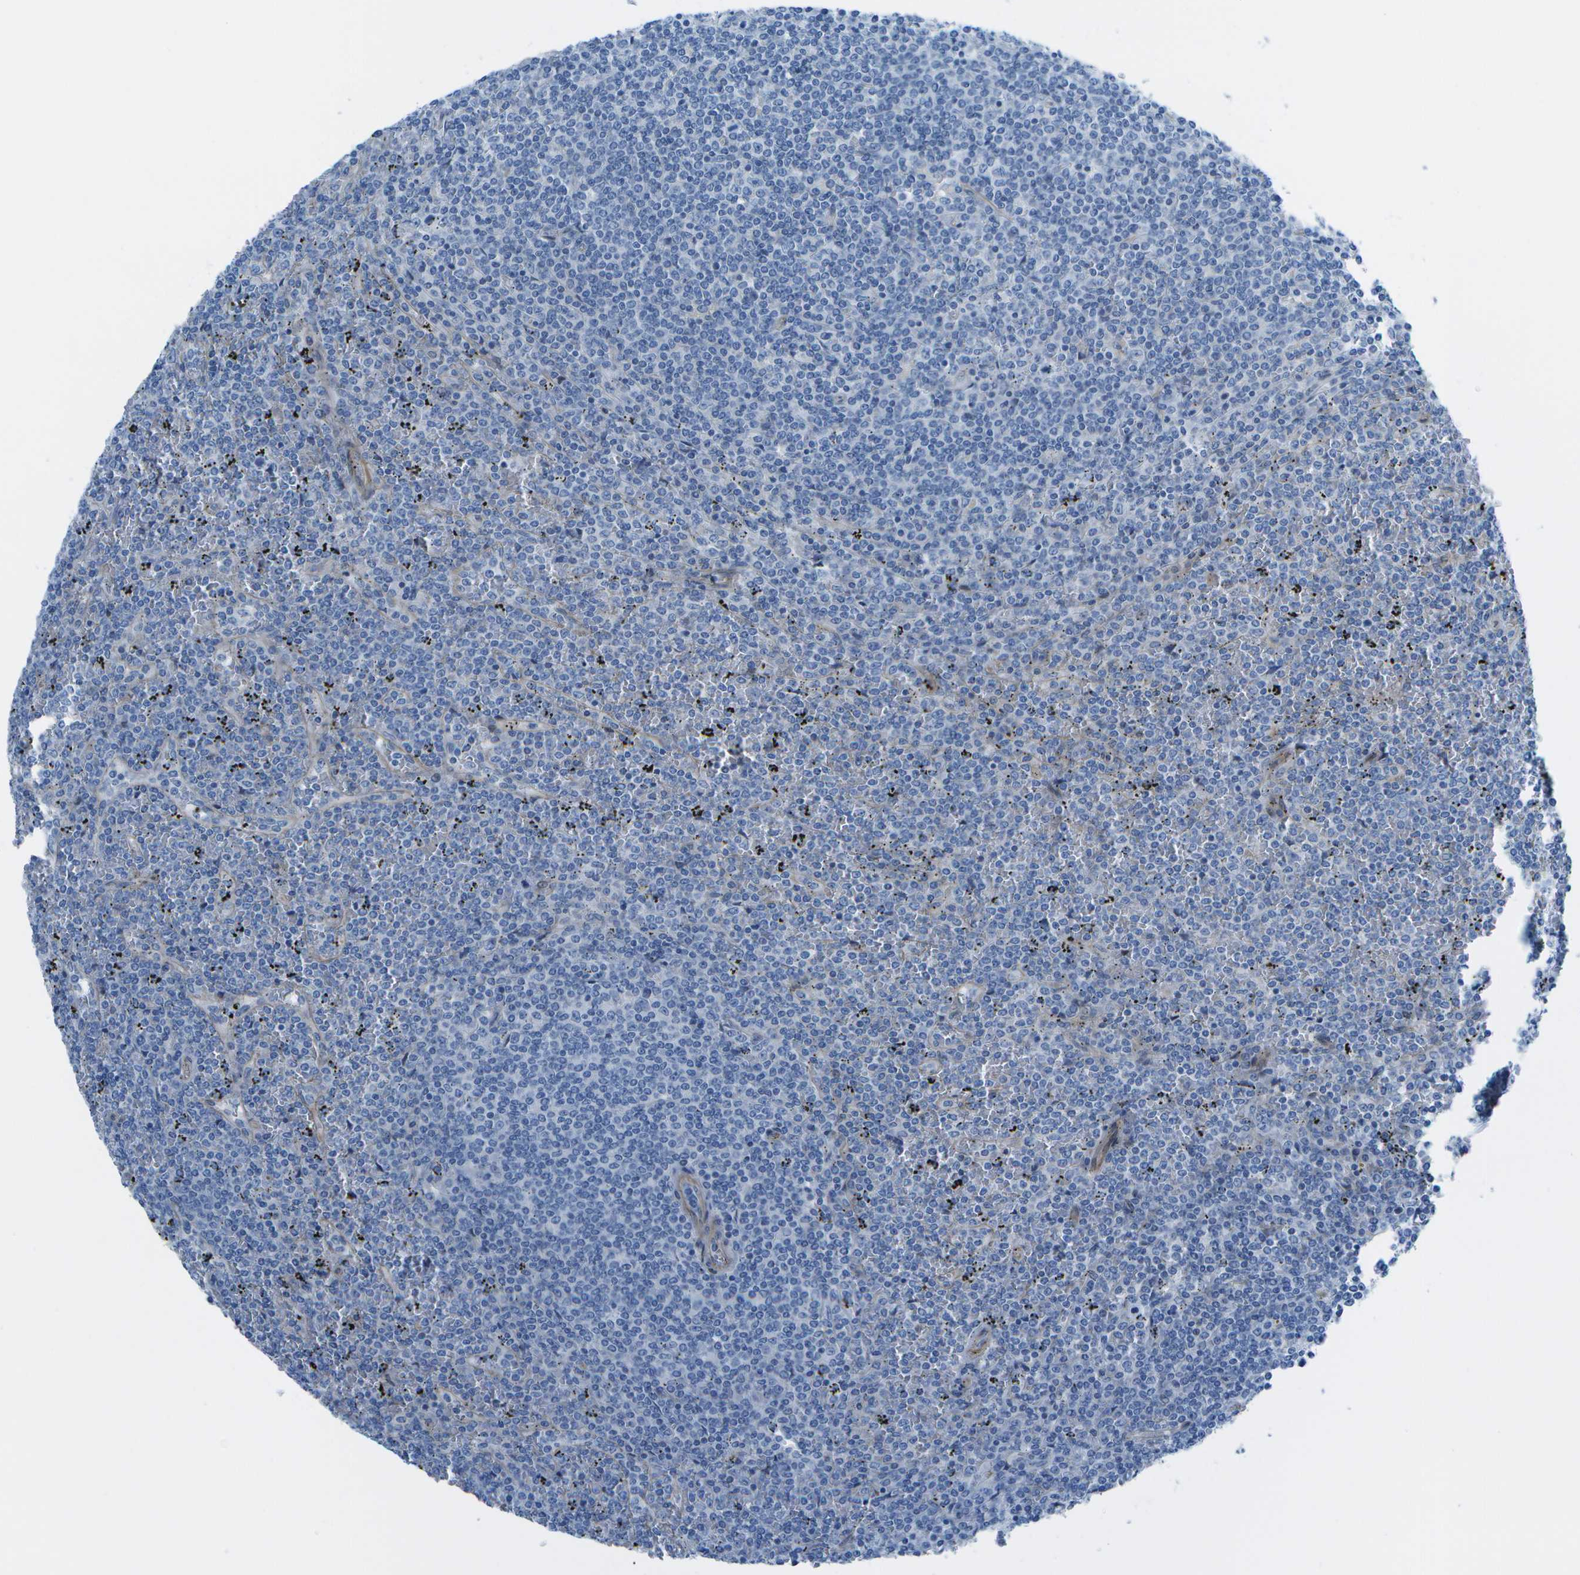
{"staining": {"intensity": "negative", "quantity": "none", "location": "none"}, "tissue": "lymphoma", "cell_type": "Tumor cells", "image_type": "cancer", "snomed": [{"axis": "morphology", "description": "Malignant lymphoma, non-Hodgkin's type, Low grade"}, {"axis": "topography", "description": "Spleen"}], "caption": "Human lymphoma stained for a protein using immunohistochemistry (IHC) demonstrates no expression in tumor cells.", "gene": "SORBS3", "patient": {"sex": "female", "age": 19}}